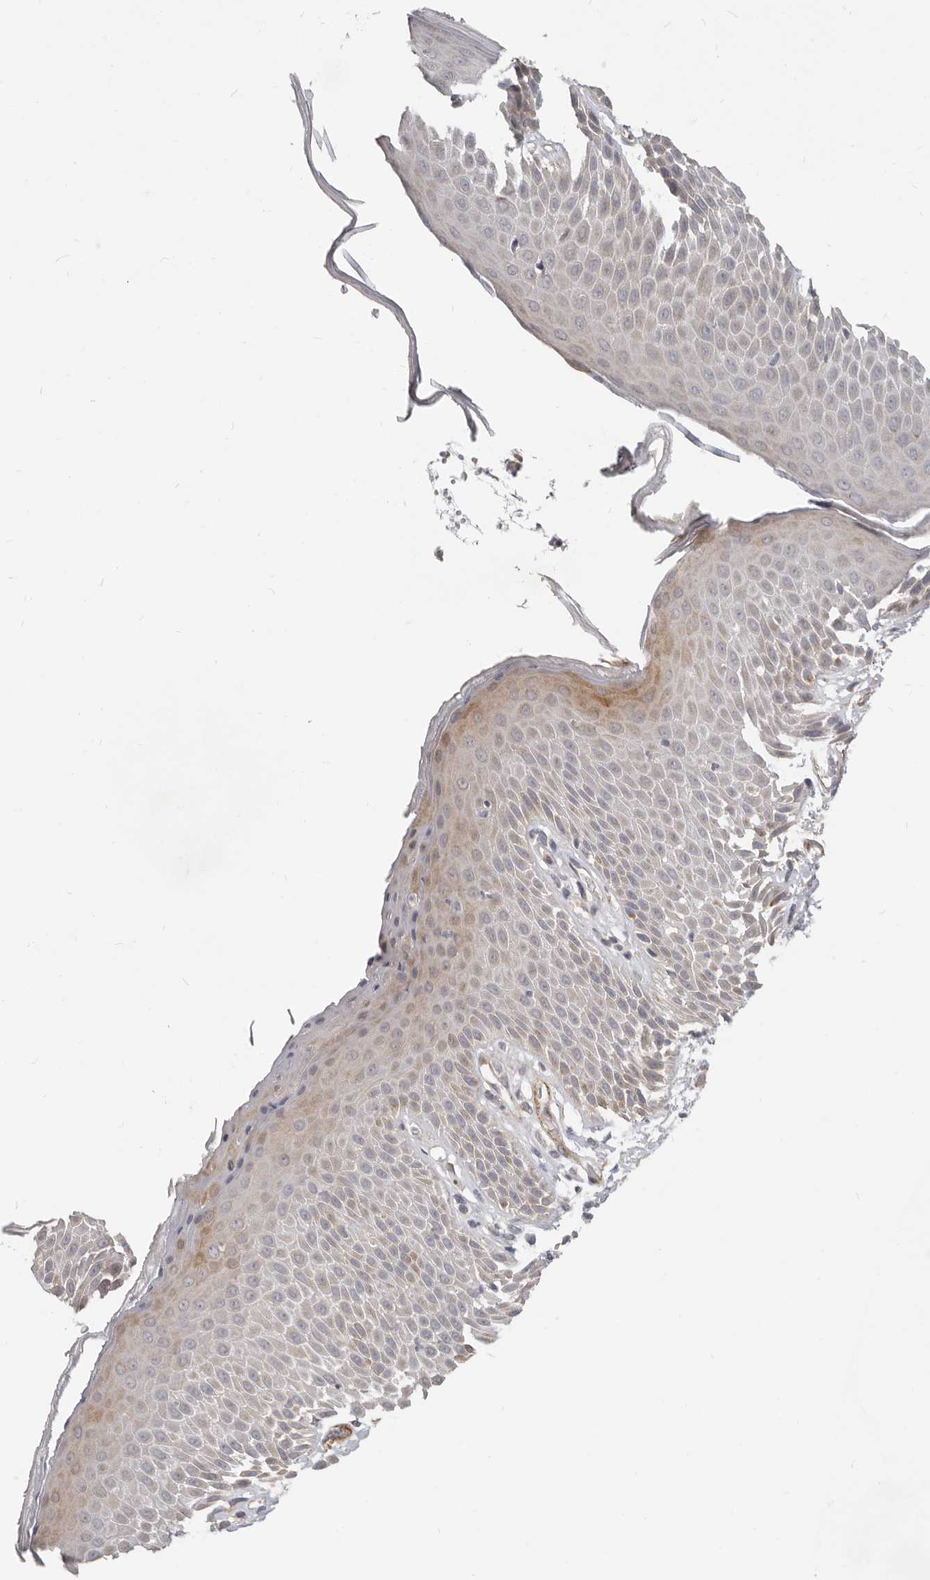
{"staining": {"intensity": "weak", "quantity": "<25%", "location": "cytoplasmic/membranous"}, "tissue": "skin", "cell_type": "Epidermal cells", "image_type": "normal", "snomed": [{"axis": "morphology", "description": "Normal tissue, NOS"}, {"axis": "topography", "description": "Anal"}], "caption": "Epidermal cells show no significant protein positivity in unremarkable skin. (DAB (3,3'-diaminobenzidine) immunohistochemistry visualized using brightfield microscopy, high magnification).", "gene": "RABAC1", "patient": {"sex": "male", "age": 74}}